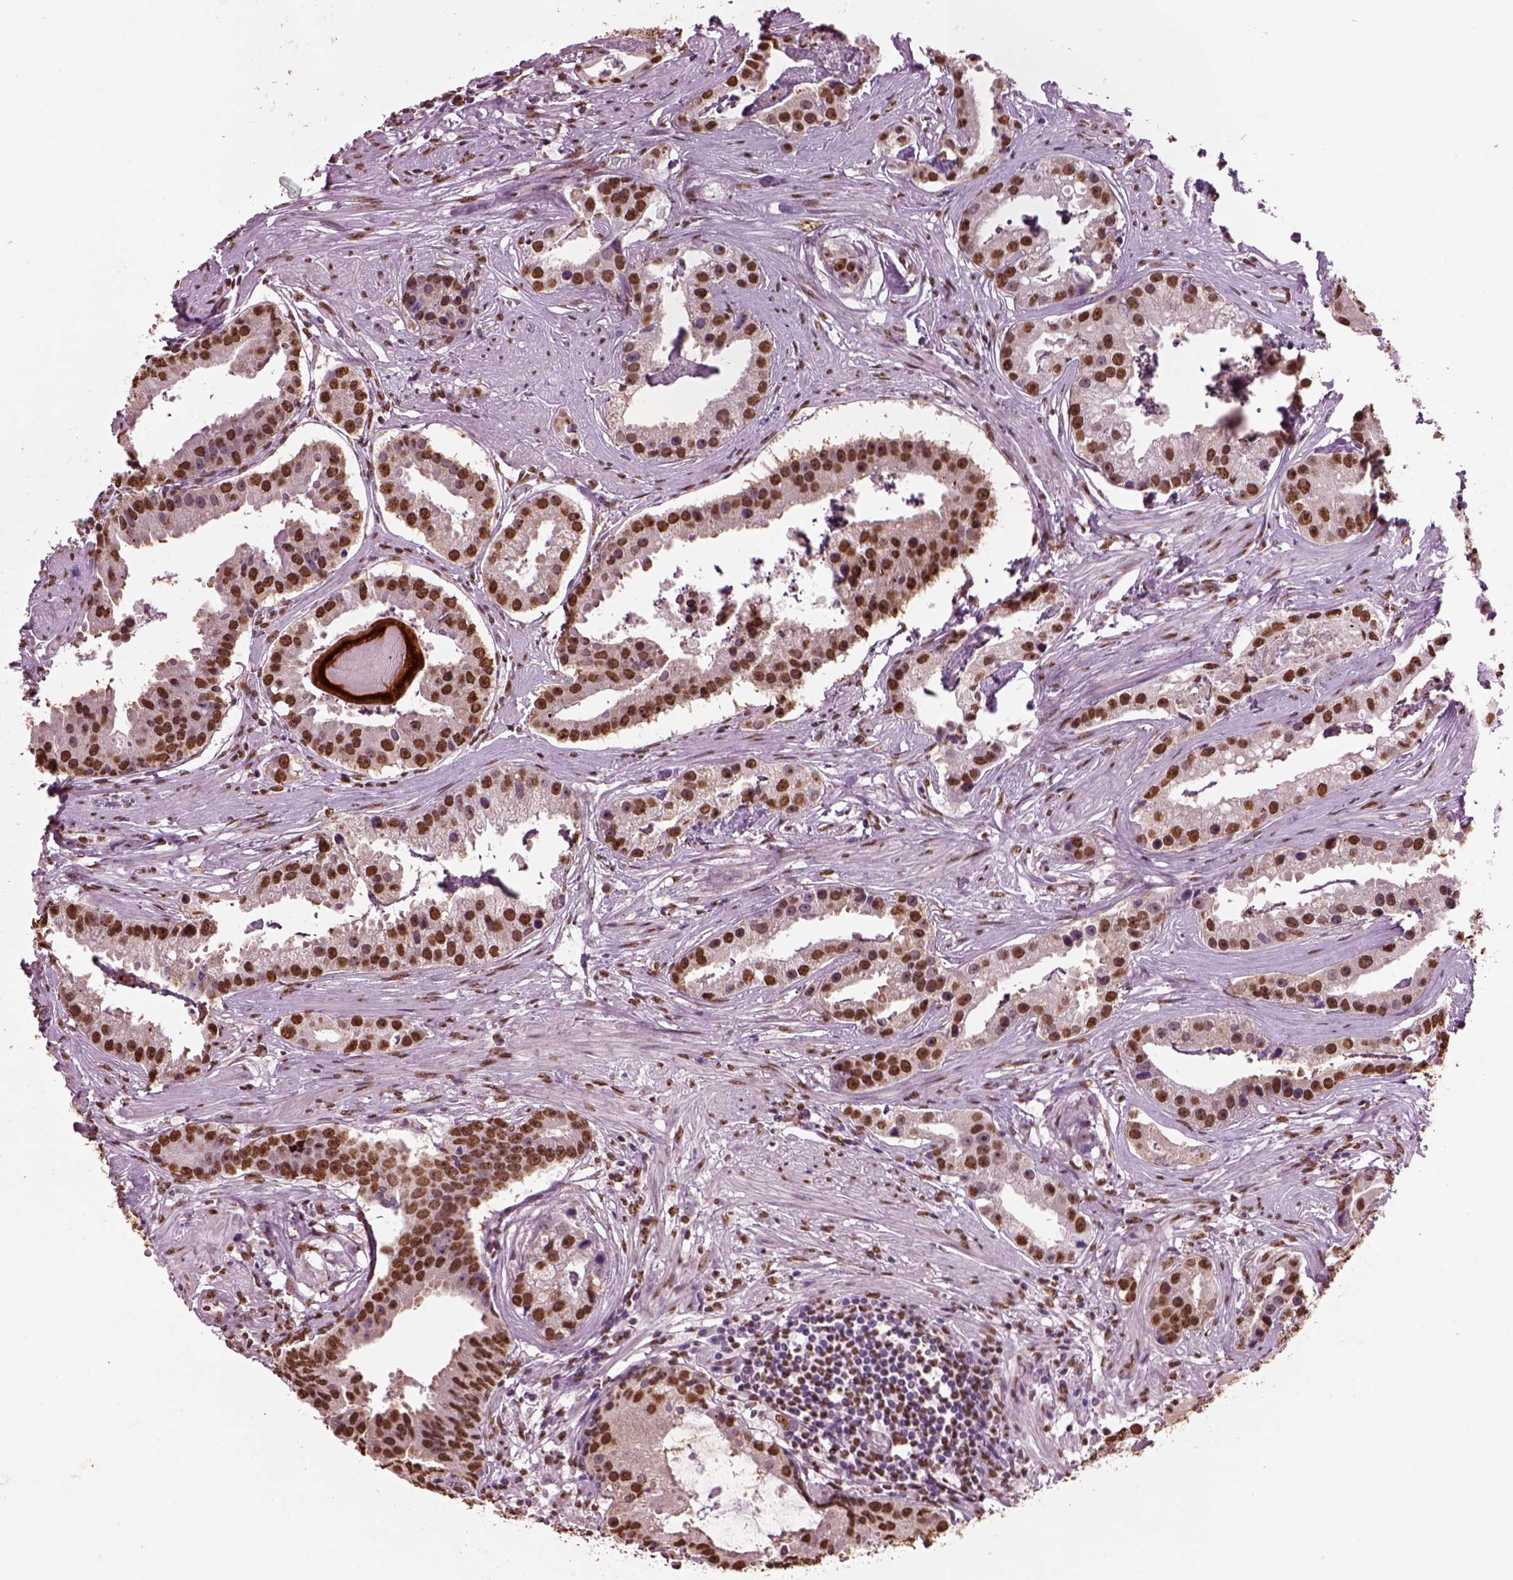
{"staining": {"intensity": "strong", "quantity": ">75%", "location": "nuclear"}, "tissue": "prostate cancer", "cell_type": "Tumor cells", "image_type": "cancer", "snomed": [{"axis": "morphology", "description": "Adenocarcinoma, NOS"}, {"axis": "topography", "description": "Prostate and seminal vesicle, NOS"}, {"axis": "topography", "description": "Prostate"}], "caption": "Immunohistochemistry (IHC) of adenocarcinoma (prostate) exhibits high levels of strong nuclear expression in approximately >75% of tumor cells. (Stains: DAB in brown, nuclei in blue, Microscopy: brightfield microscopy at high magnification).", "gene": "DDX3X", "patient": {"sex": "male", "age": 44}}